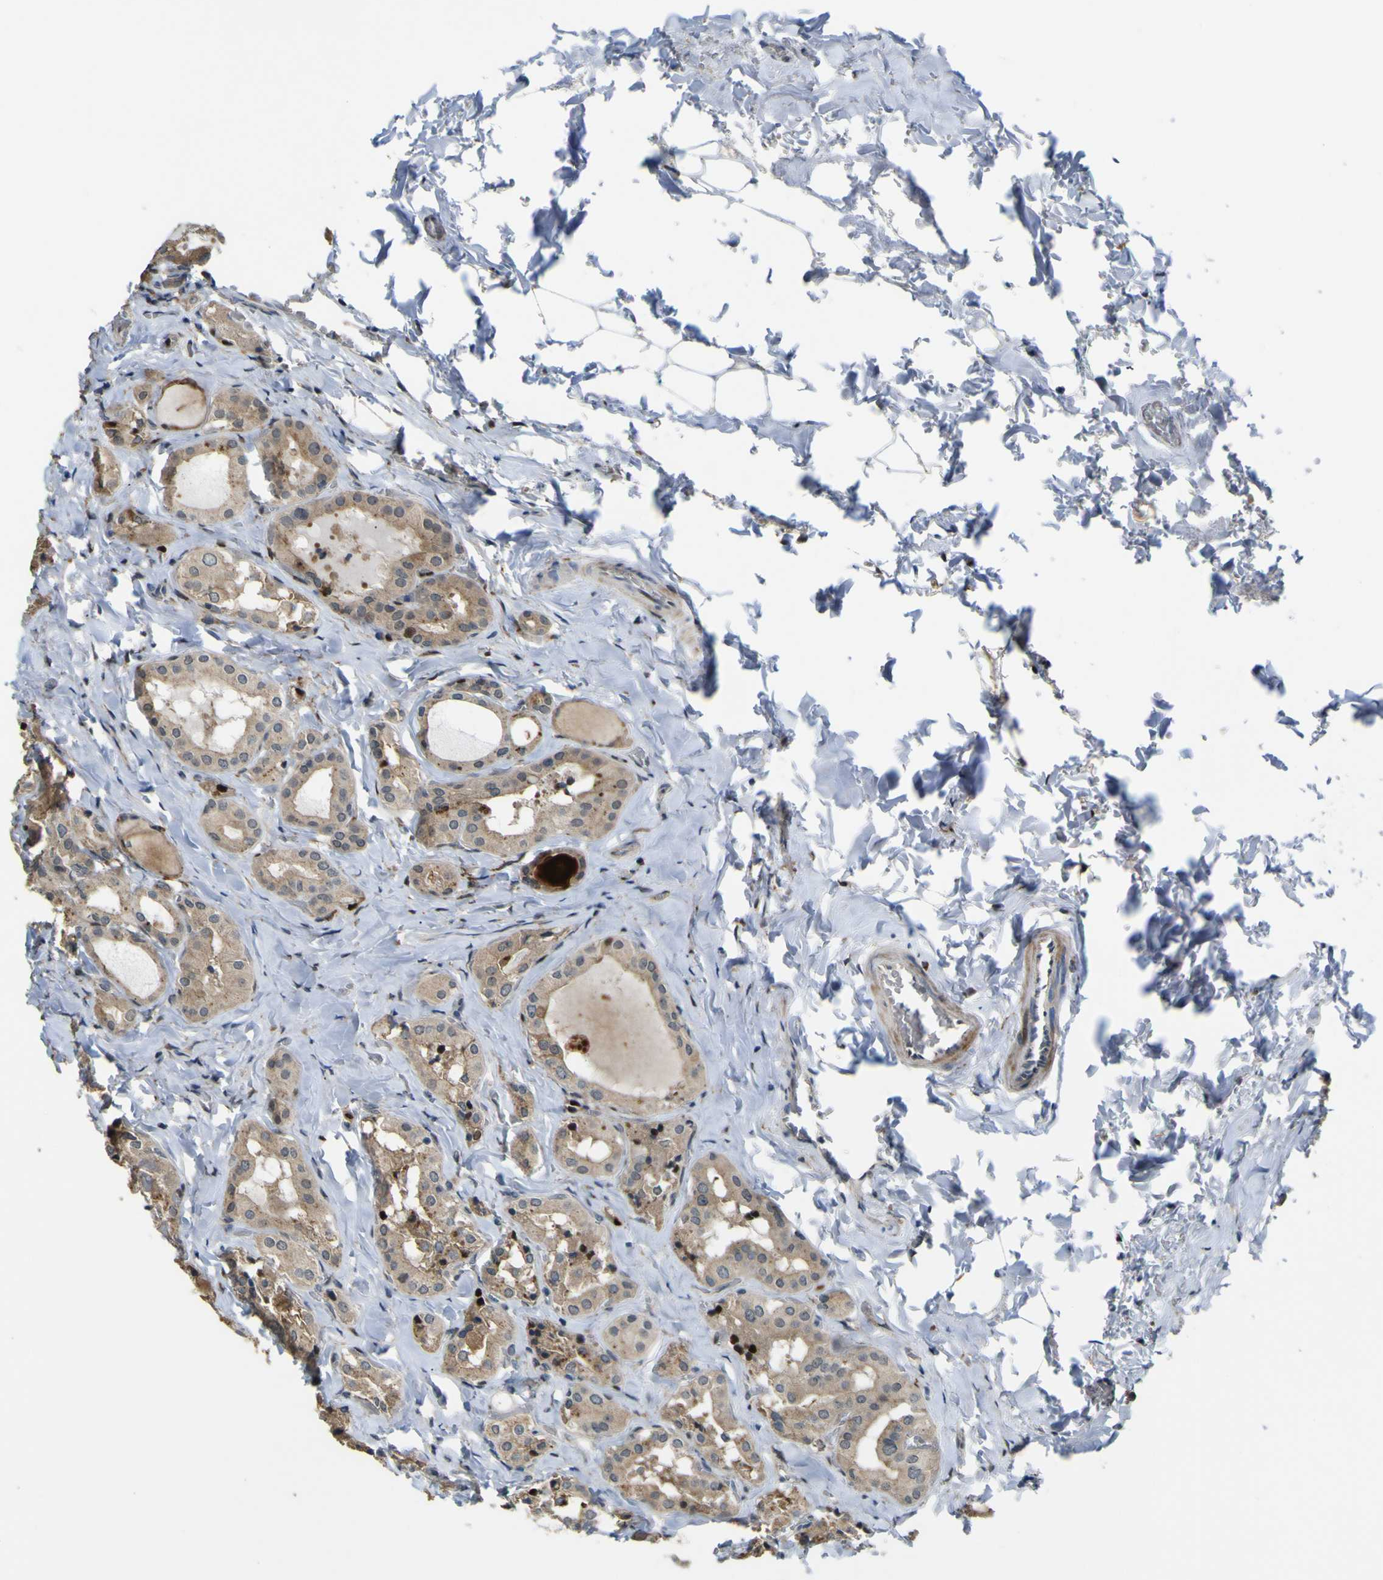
{"staining": {"intensity": "moderate", "quantity": ">75%", "location": "cytoplasmic/membranous,nuclear"}, "tissue": "parathyroid gland", "cell_type": "Glandular cells", "image_type": "normal", "snomed": [{"axis": "morphology", "description": "Normal tissue, NOS"}, {"axis": "morphology", "description": "Atrophy, NOS"}, {"axis": "topography", "description": "Parathyroid gland"}], "caption": "Immunohistochemistry image of normal parathyroid gland stained for a protein (brown), which shows medium levels of moderate cytoplasmic/membranous,nuclear staining in approximately >75% of glandular cells.", "gene": "LBHD1", "patient": {"sex": "female", "age": 54}}